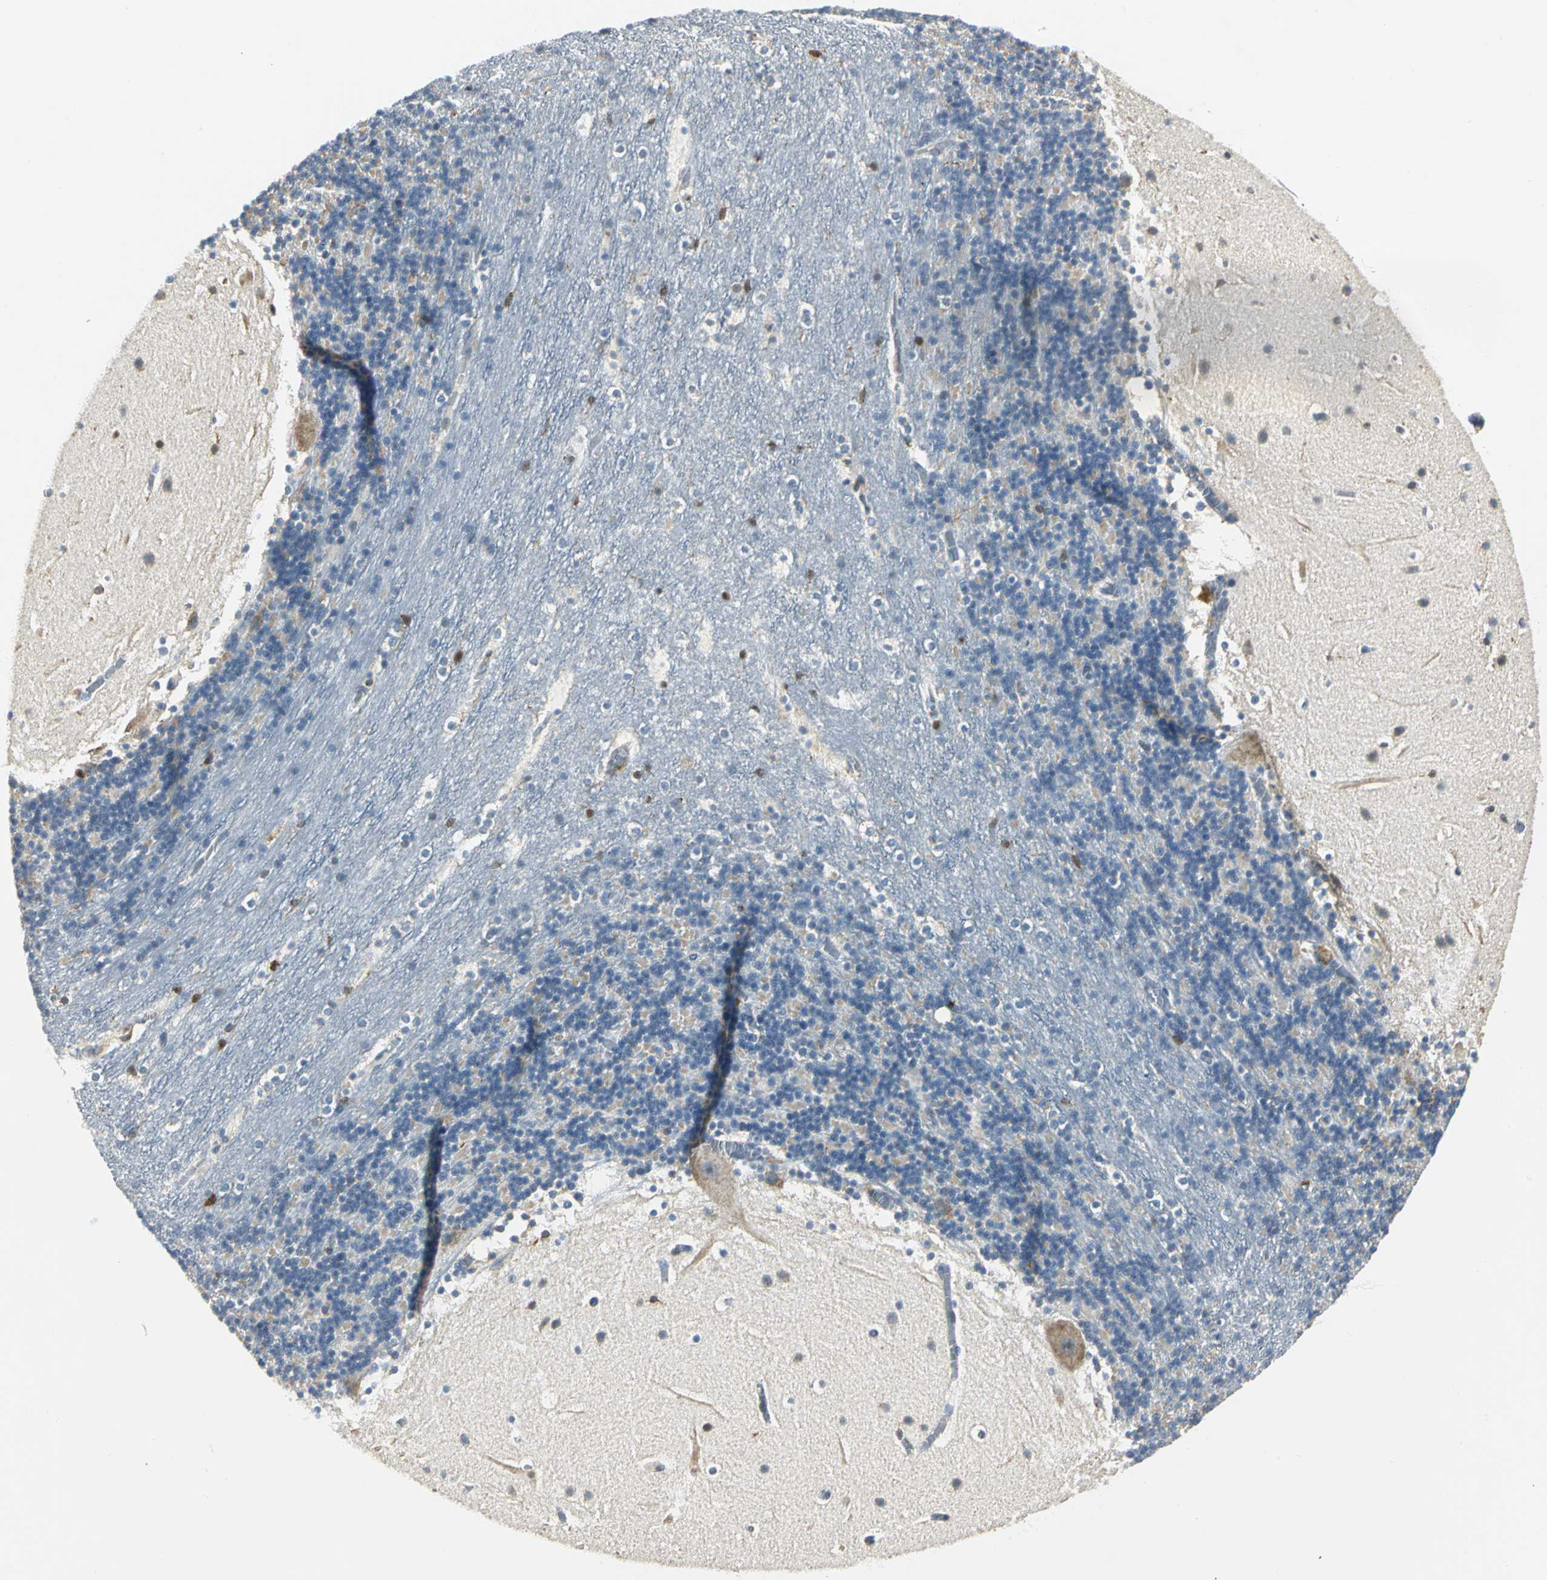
{"staining": {"intensity": "weak", "quantity": "25%-75%", "location": "cytoplasmic/membranous"}, "tissue": "cerebellum", "cell_type": "Cells in granular layer", "image_type": "normal", "snomed": [{"axis": "morphology", "description": "Normal tissue, NOS"}, {"axis": "topography", "description": "Cerebellum"}], "caption": "Cerebellum stained for a protein displays weak cytoplasmic/membranous positivity in cells in granular layer. The staining was performed using DAB (3,3'-diaminobenzidine) to visualize the protein expression in brown, while the nuclei were stained in blue with hematoxylin (Magnification: 20x).", "gene": "USP40", "patient": {"sex": "male", "age": 45}}